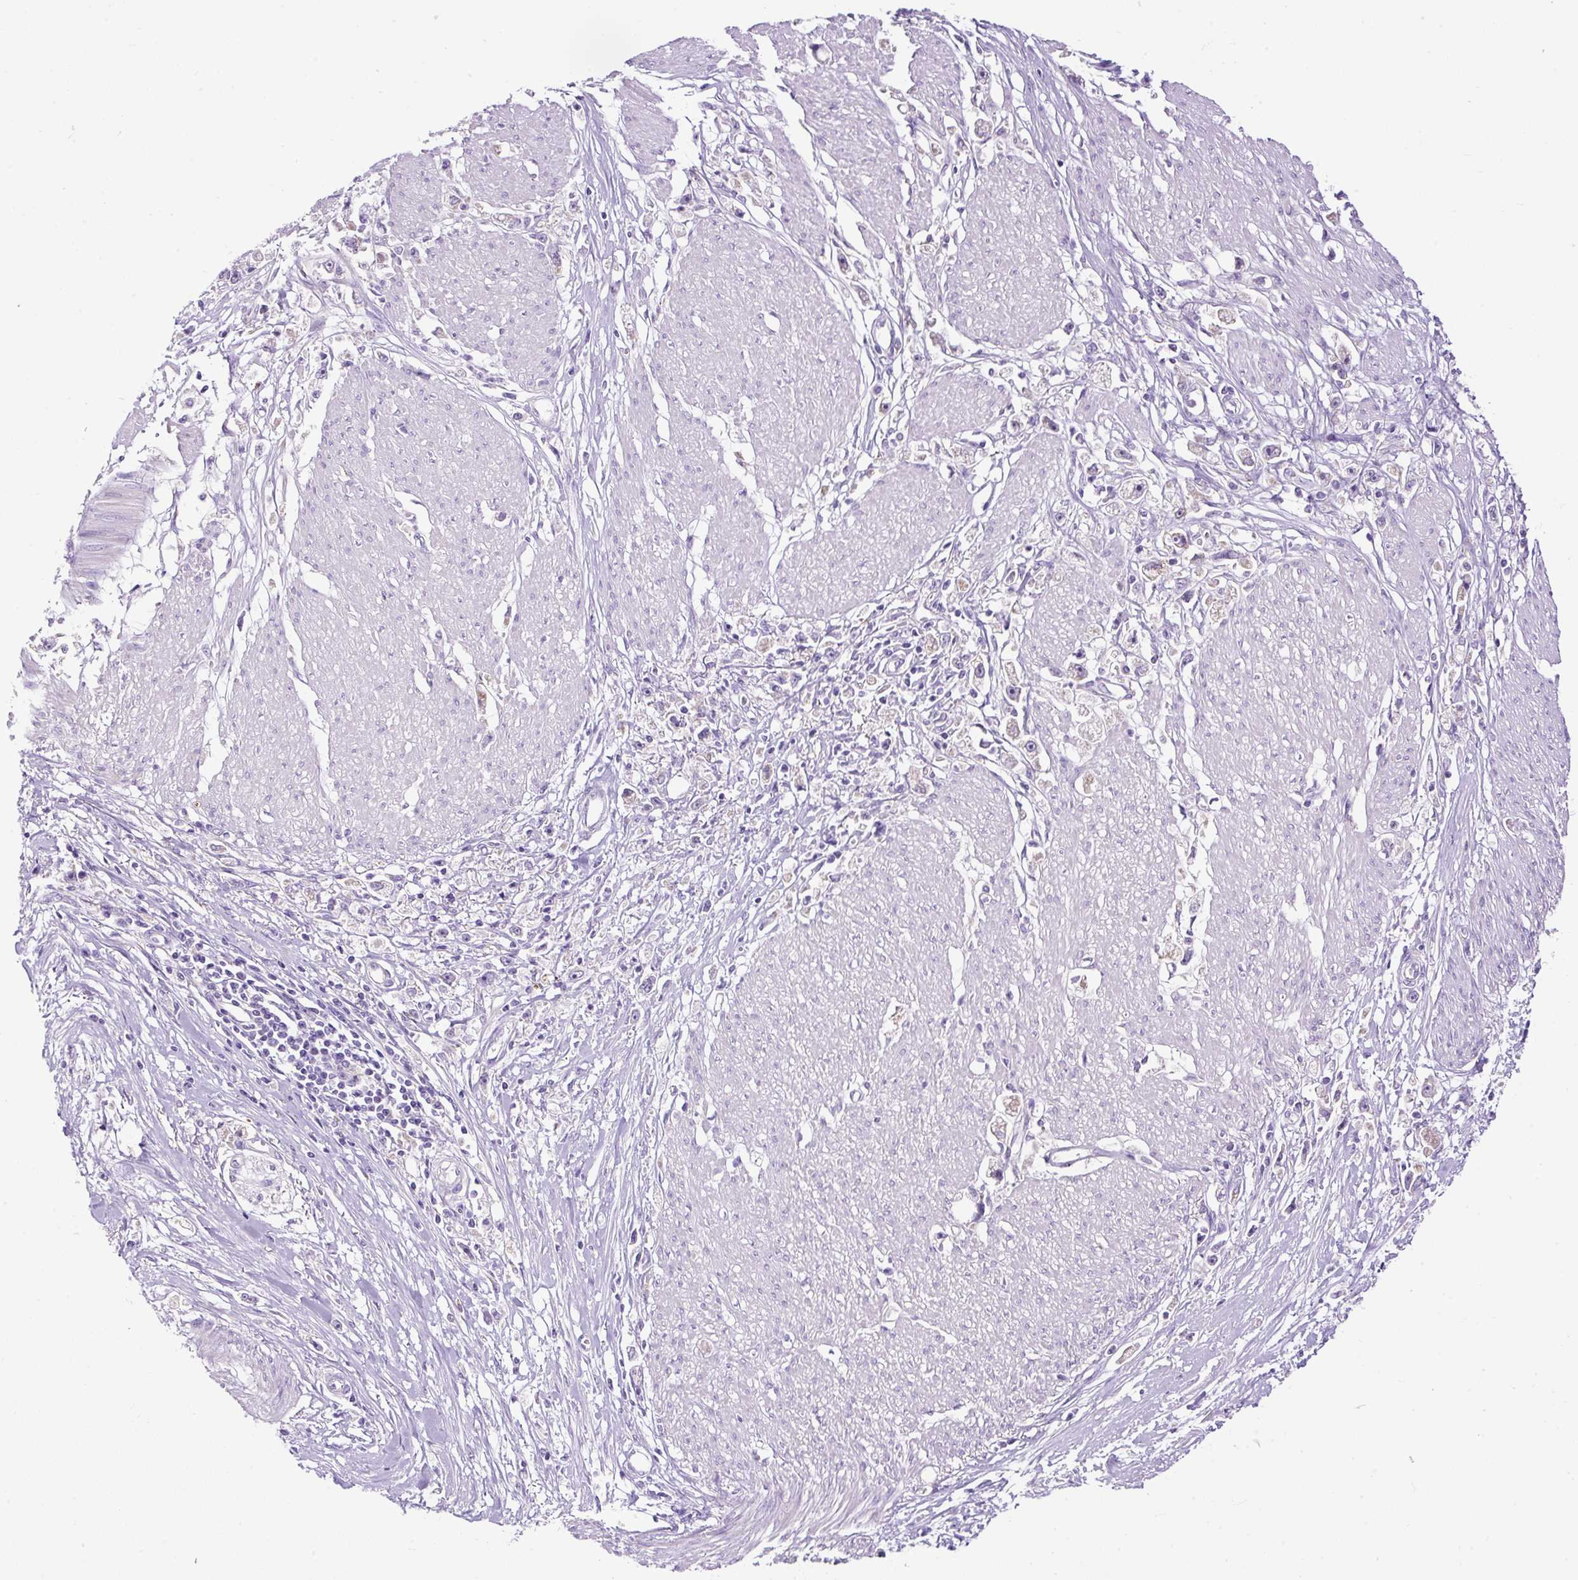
{"staining": {"intensity": "negative", "quantity": "none", "location": "none"}, "tissue": "stomach cancer", "cell_type": "Tumor cells", "image_type": "cancer", "snomed": [{"axis": "morphology", "description": "Adenocarcinoma, NOS"}, {"axis": "topography", "description": "Stomach"}], "caption": "The image demonstrates no staining of tumor cells in stomach adenocarcinoma.", "gene": "FMC1", "patient": {"sex": "female", "age": 59}}